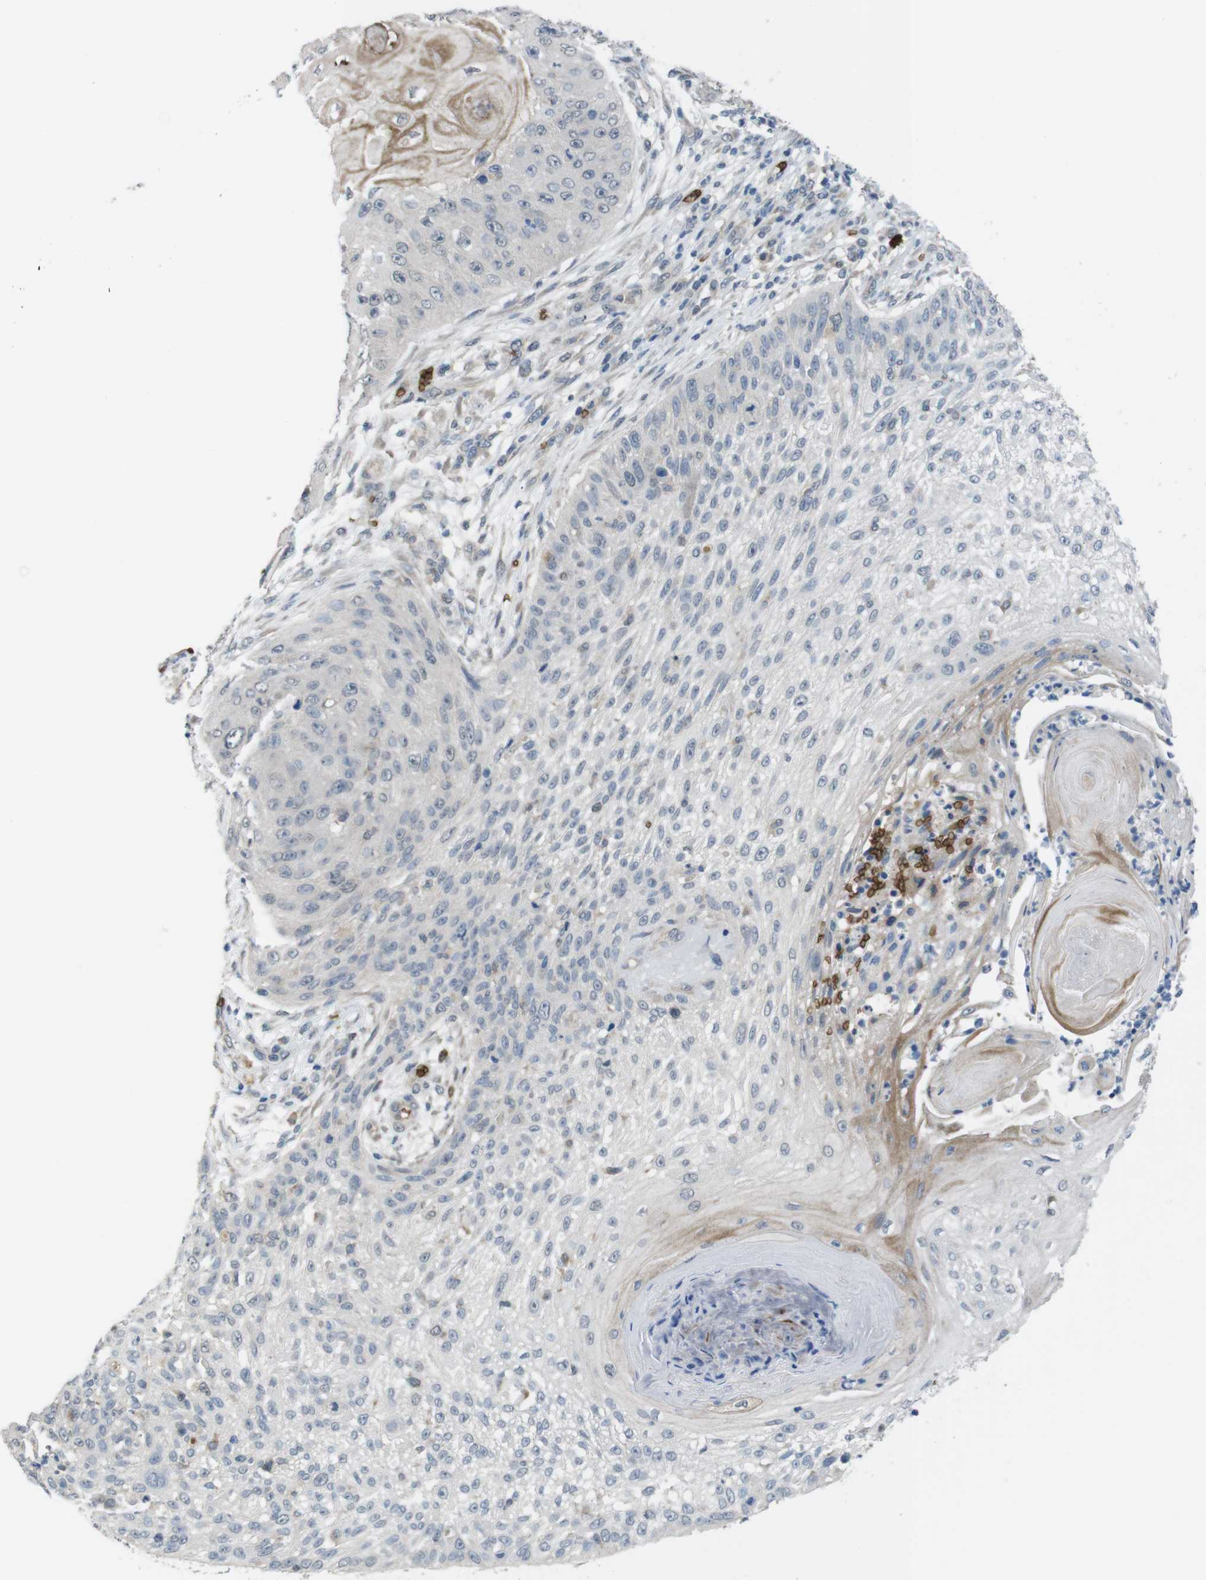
{"staining": {"intensity": "negative", "quantity": "none", "location": "none"}, "tissue": "skin cancer", "cell_type": "Tumor cells", "image_type": "cancer", "snomed": [{"axis": "morphology", "description": "Squamous cell carcinoma, NOS"}, {"axis": "topography", "description": "Skin"}], "caption": "The histopathology image reveals no staining of tumor cells in skin cancer (squamous cell carcinoma).", "gene": "GYPA", "patient": {"sex": "female", "age": 80}}